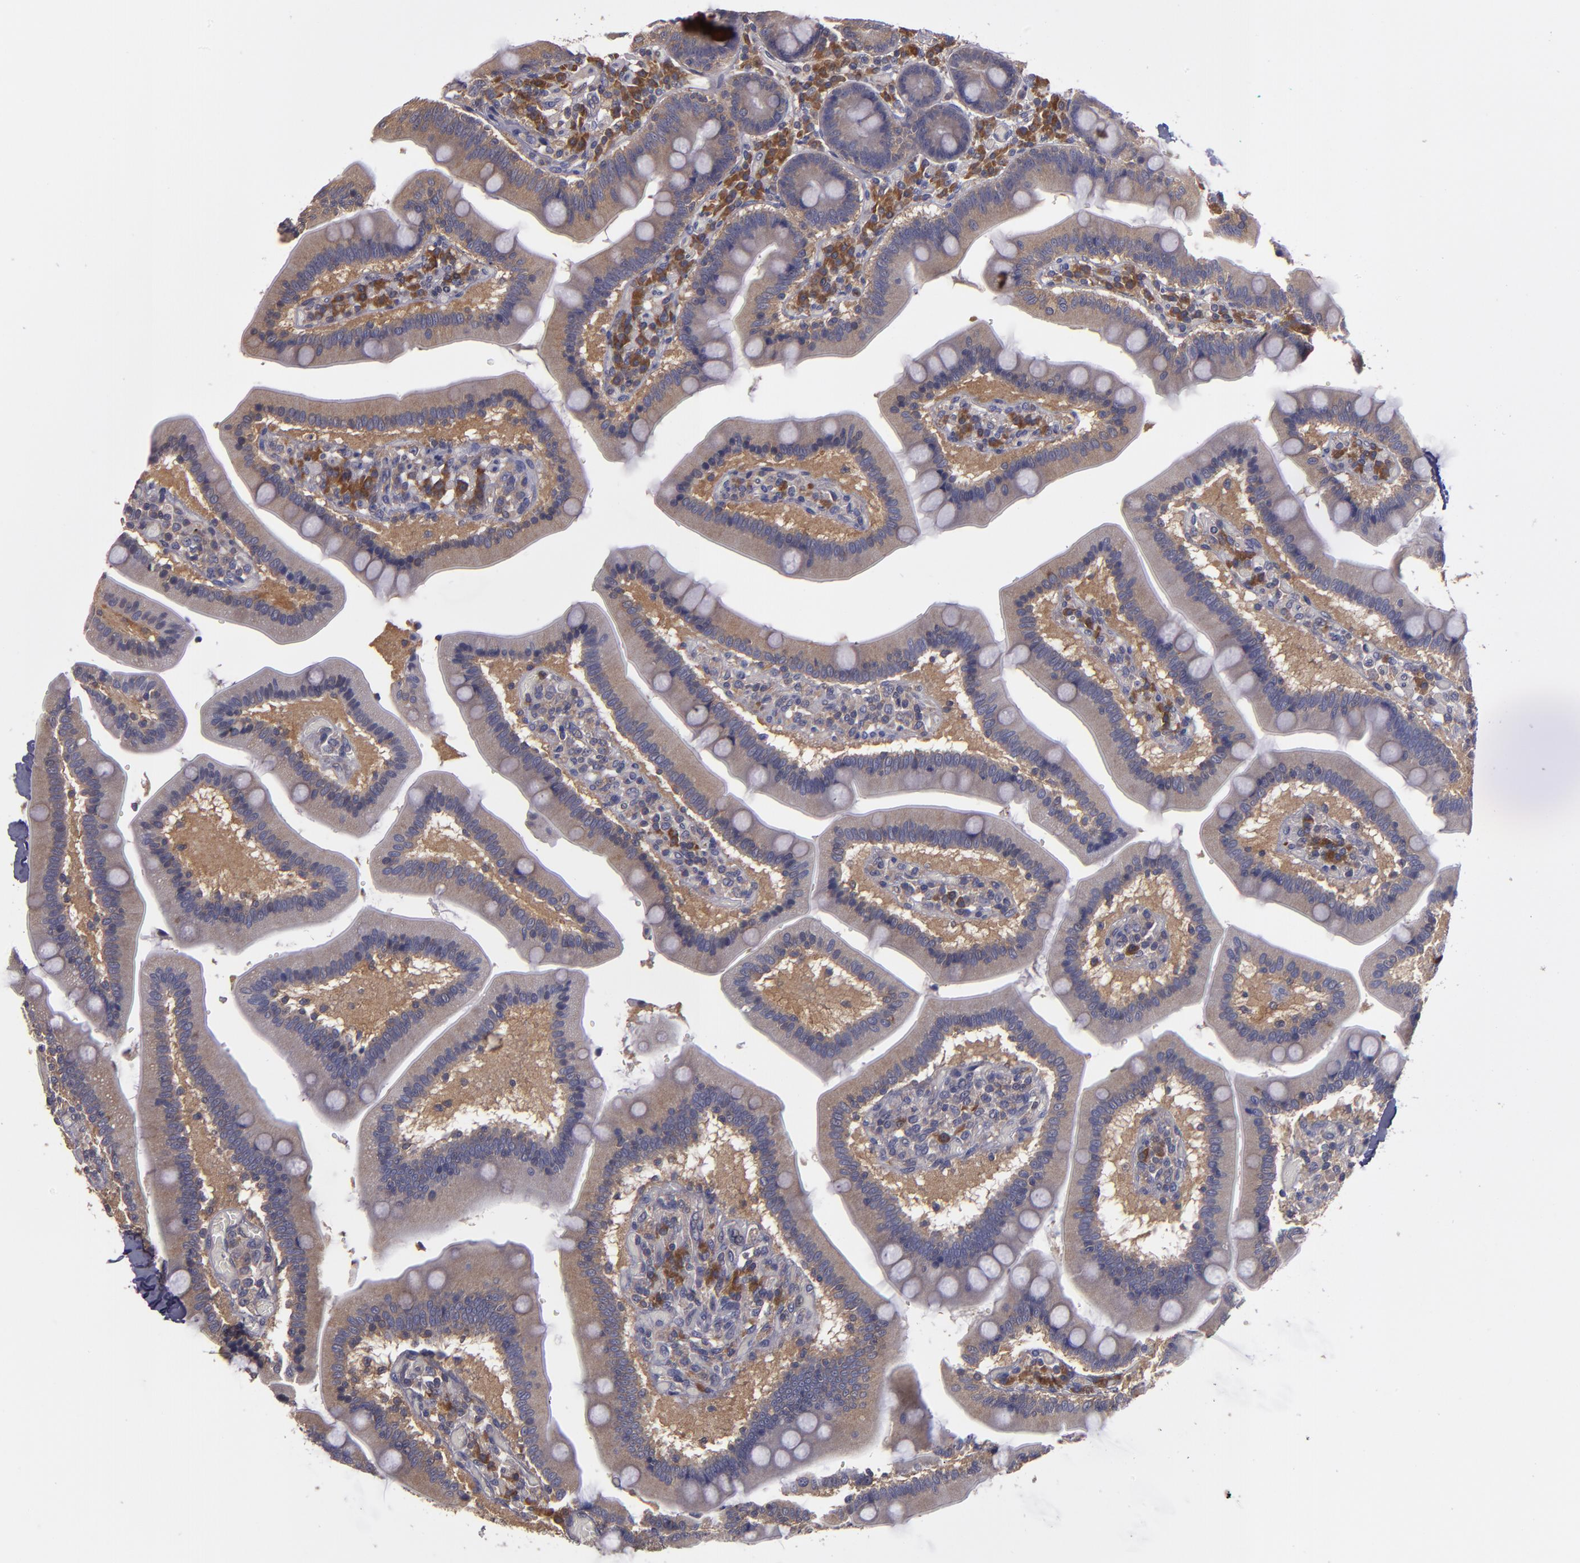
{"staining": {"intensity": "weak", "quantity": ">75%", "location": "cytoplasmic/membranous"}, "tissue": "duodenum", "cell_type": "Glandular cells", "image_type": "normal", "snomed": [{"axis": "morphology", "description": "Normal tissue, NOS"}, {"axis": "topography", "description": "Duodenum"}], "caption": "Duodenum stained with DAB IHC exhibits low levels of weak cytoplasmic/membranous expression in approximately >75% of glandular cells. (DAB IHC, brown staining for protein, blue staining for nuclei).", "gene": "CARS1", "patient": {"sex": "male", "age": 66}}